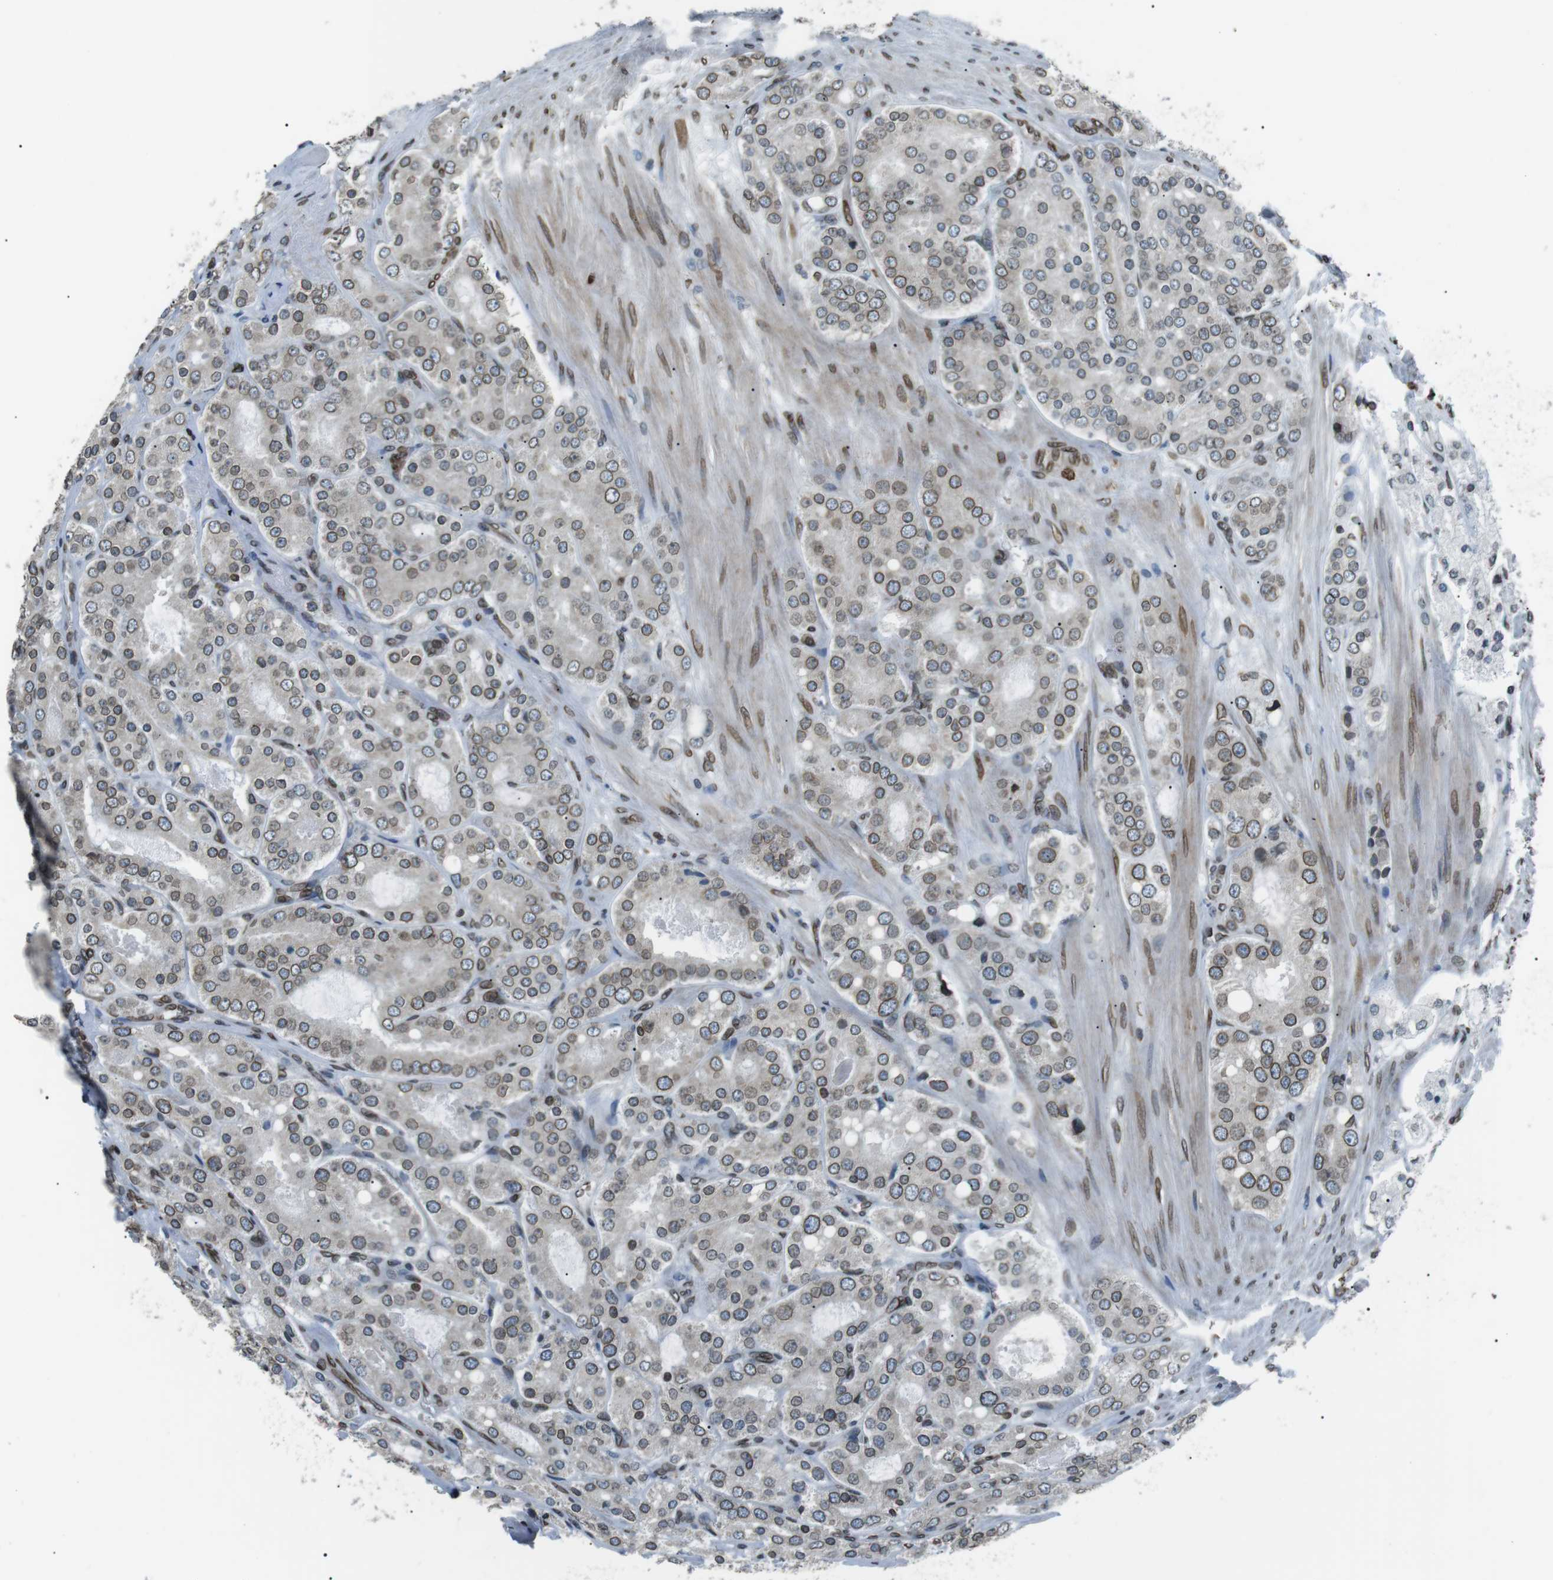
{"staining": {"intensity": "moderate", "quantity": "25%-75%", "location": "cytoplasmic/membranous,nuclear"}, "tissue": "prostate cancer", "cell_type": "Tumor cells", "image_type": "cancer", "snomed": [{"axis": "morphology", "description": "Adenocarcinoma, High grade"}, {"axis": "topography", "description": "Prostate"}], "caption": "Prostate high-grade adenocarcinoma stained with a protein marker shows moderate staining in tumor cells.", "gene": "TMX4", "patient": {"sex": "male", "age": 65}}